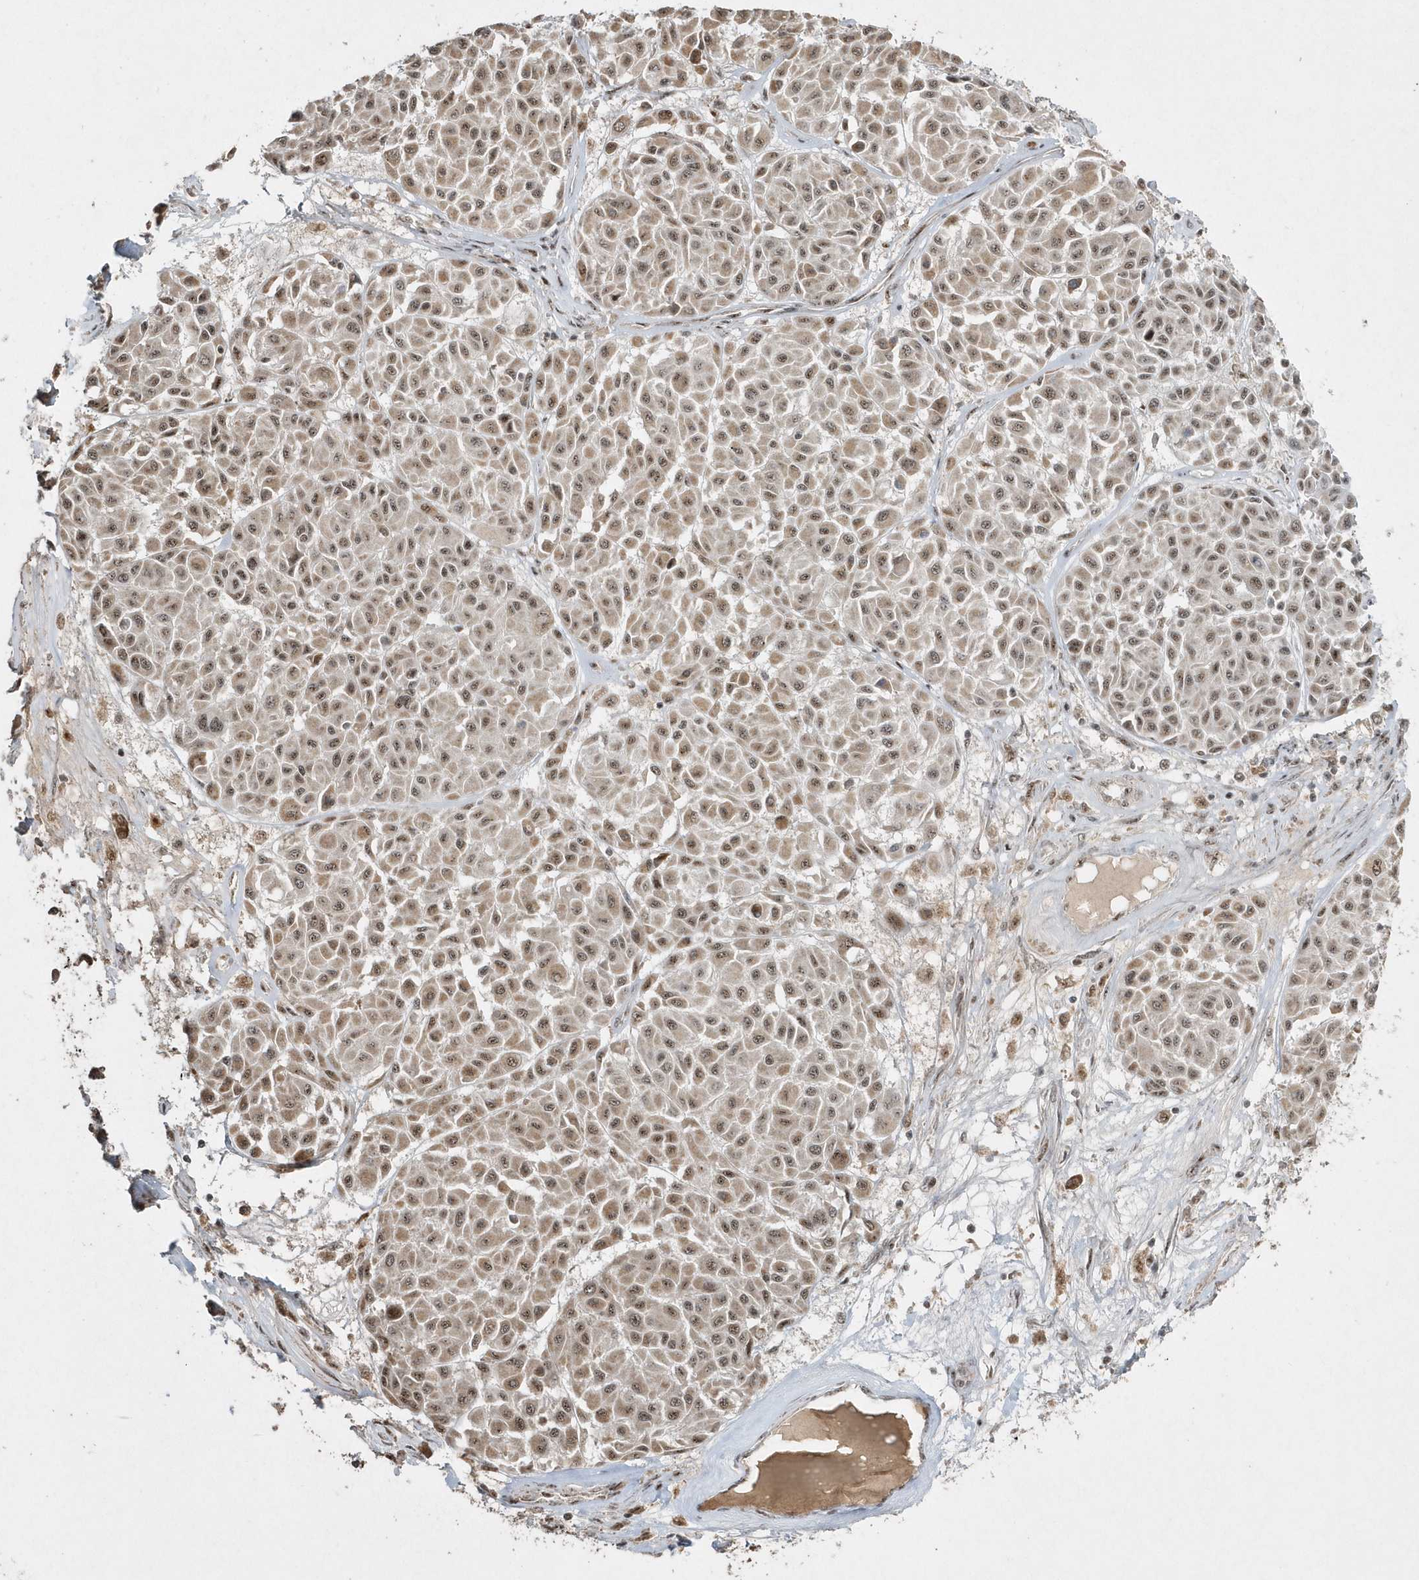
{"staining": {"intensity": "moderate", "quantity": ">75%", "location": "nuclear"}, "tissue": "melanoma", "cell_type": "Tumor cells", "image_type": "cancer", "snomed": [{"axis": "morphology", "description": "Malignant melanoma, Metastatic site"}, {"axis": "topography", "description": "Soft tissue"}], "caption": "Immunohistochemistry (IHC) image of neoplastic tissue: malignant melanoma (metastatic site) stained using immunohistochemistry demonstrates medium levels of moderate protein expression localized specifically in the nuclear of tumor cells, appearing as a nuclear brown color.", "gene": "POLR3B", "patient": {"sex": "male", "age": 41}}